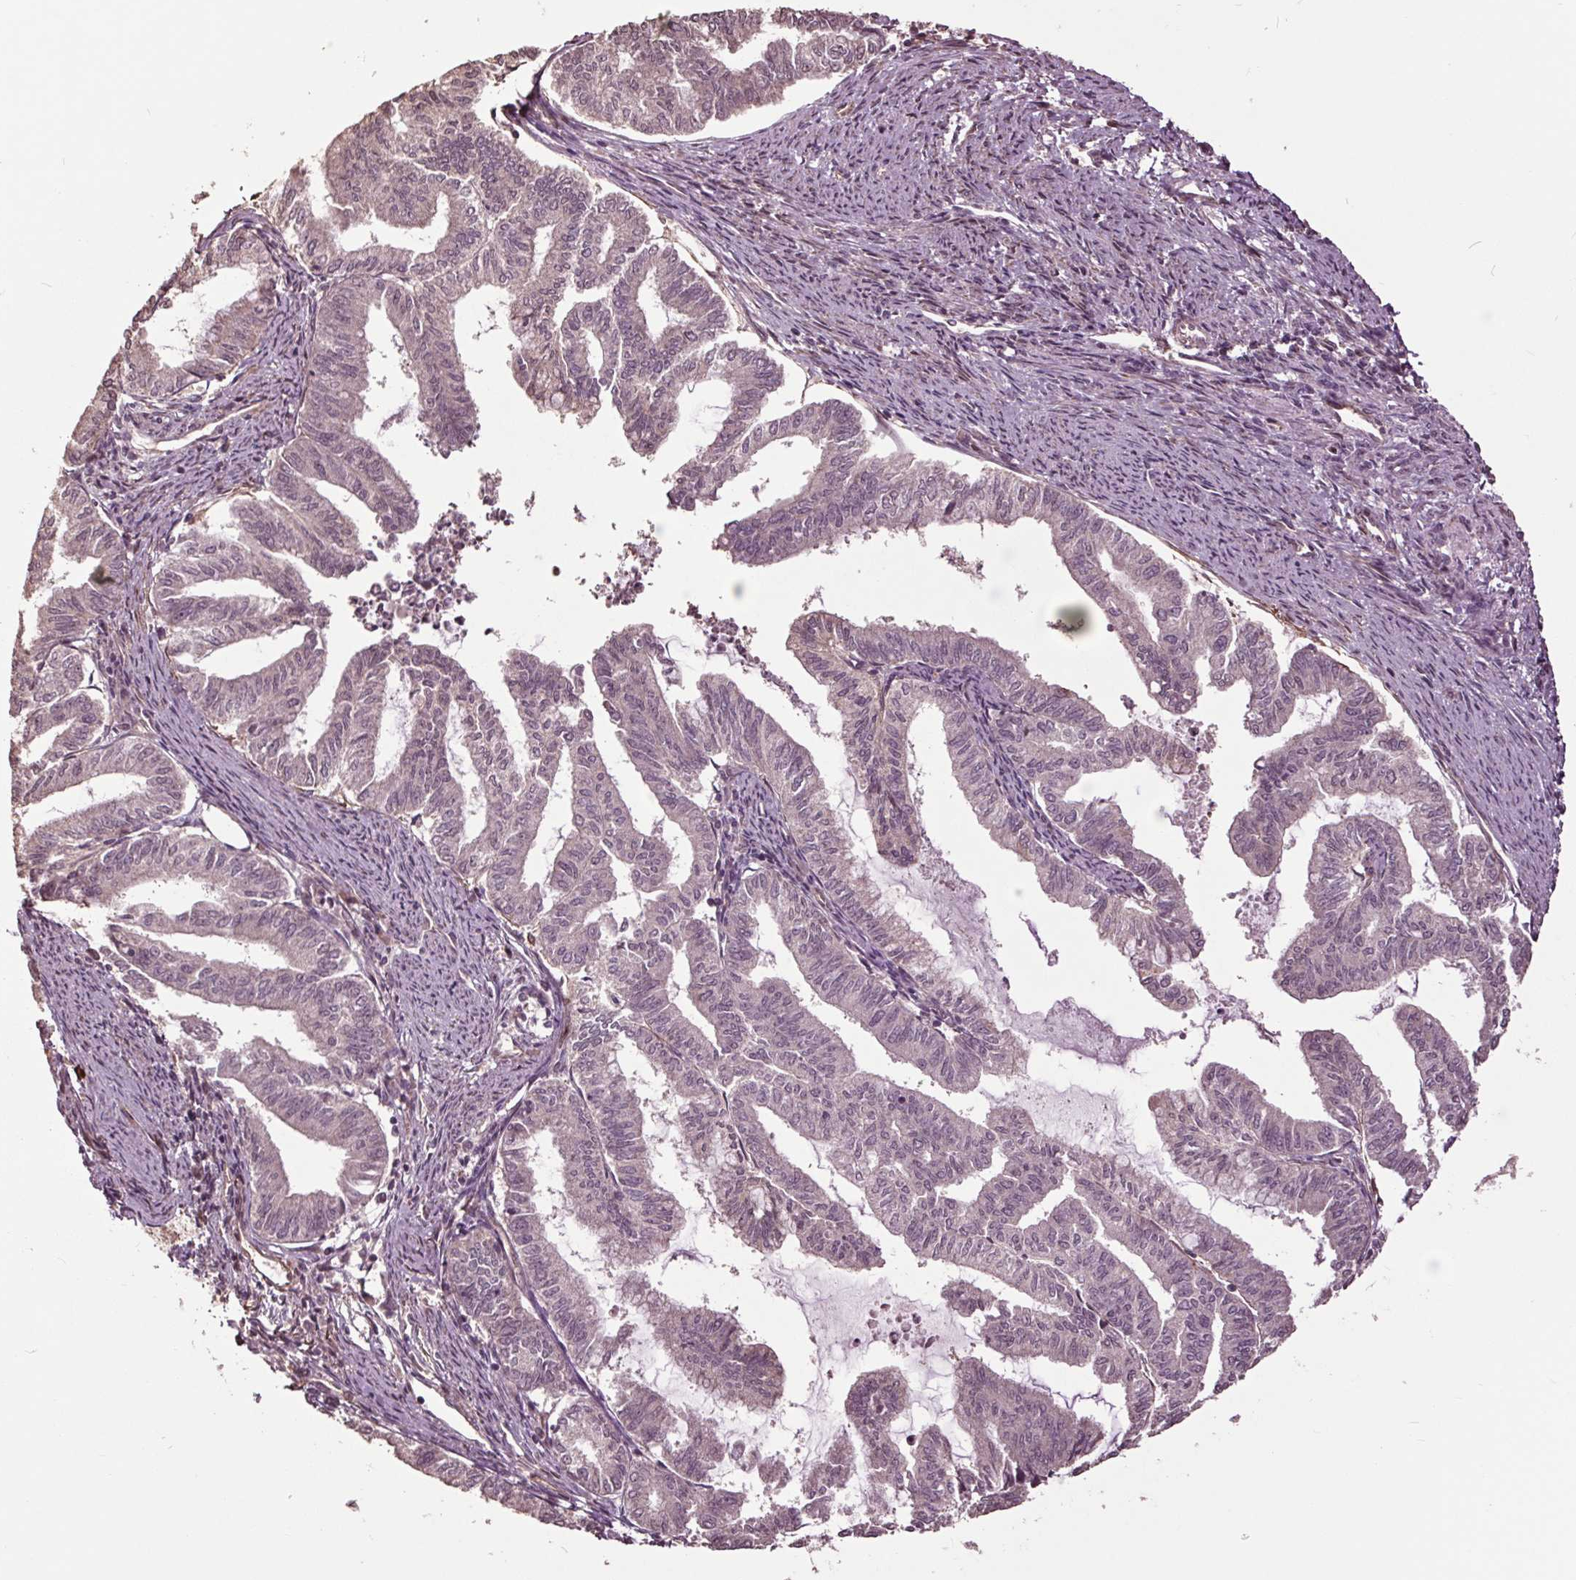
{"staining": {"intensity": "negative", "quantity": "none", "location": "none"}, "tissue": "endometrial cancer", "cell_type": "Tumor cells", "image_type": "cancer", "snomed": [{"axis": "morphology", "description": "Adenocarcinoma, NOS"}, {"axis": "topography", "description": "Endometrium"}], "caption": "Tumor cells are negative for protein expression in human endometrial adenocarcinoma.", "gene": "CEP95", "patient": {"sex": "female", "age": 79}}